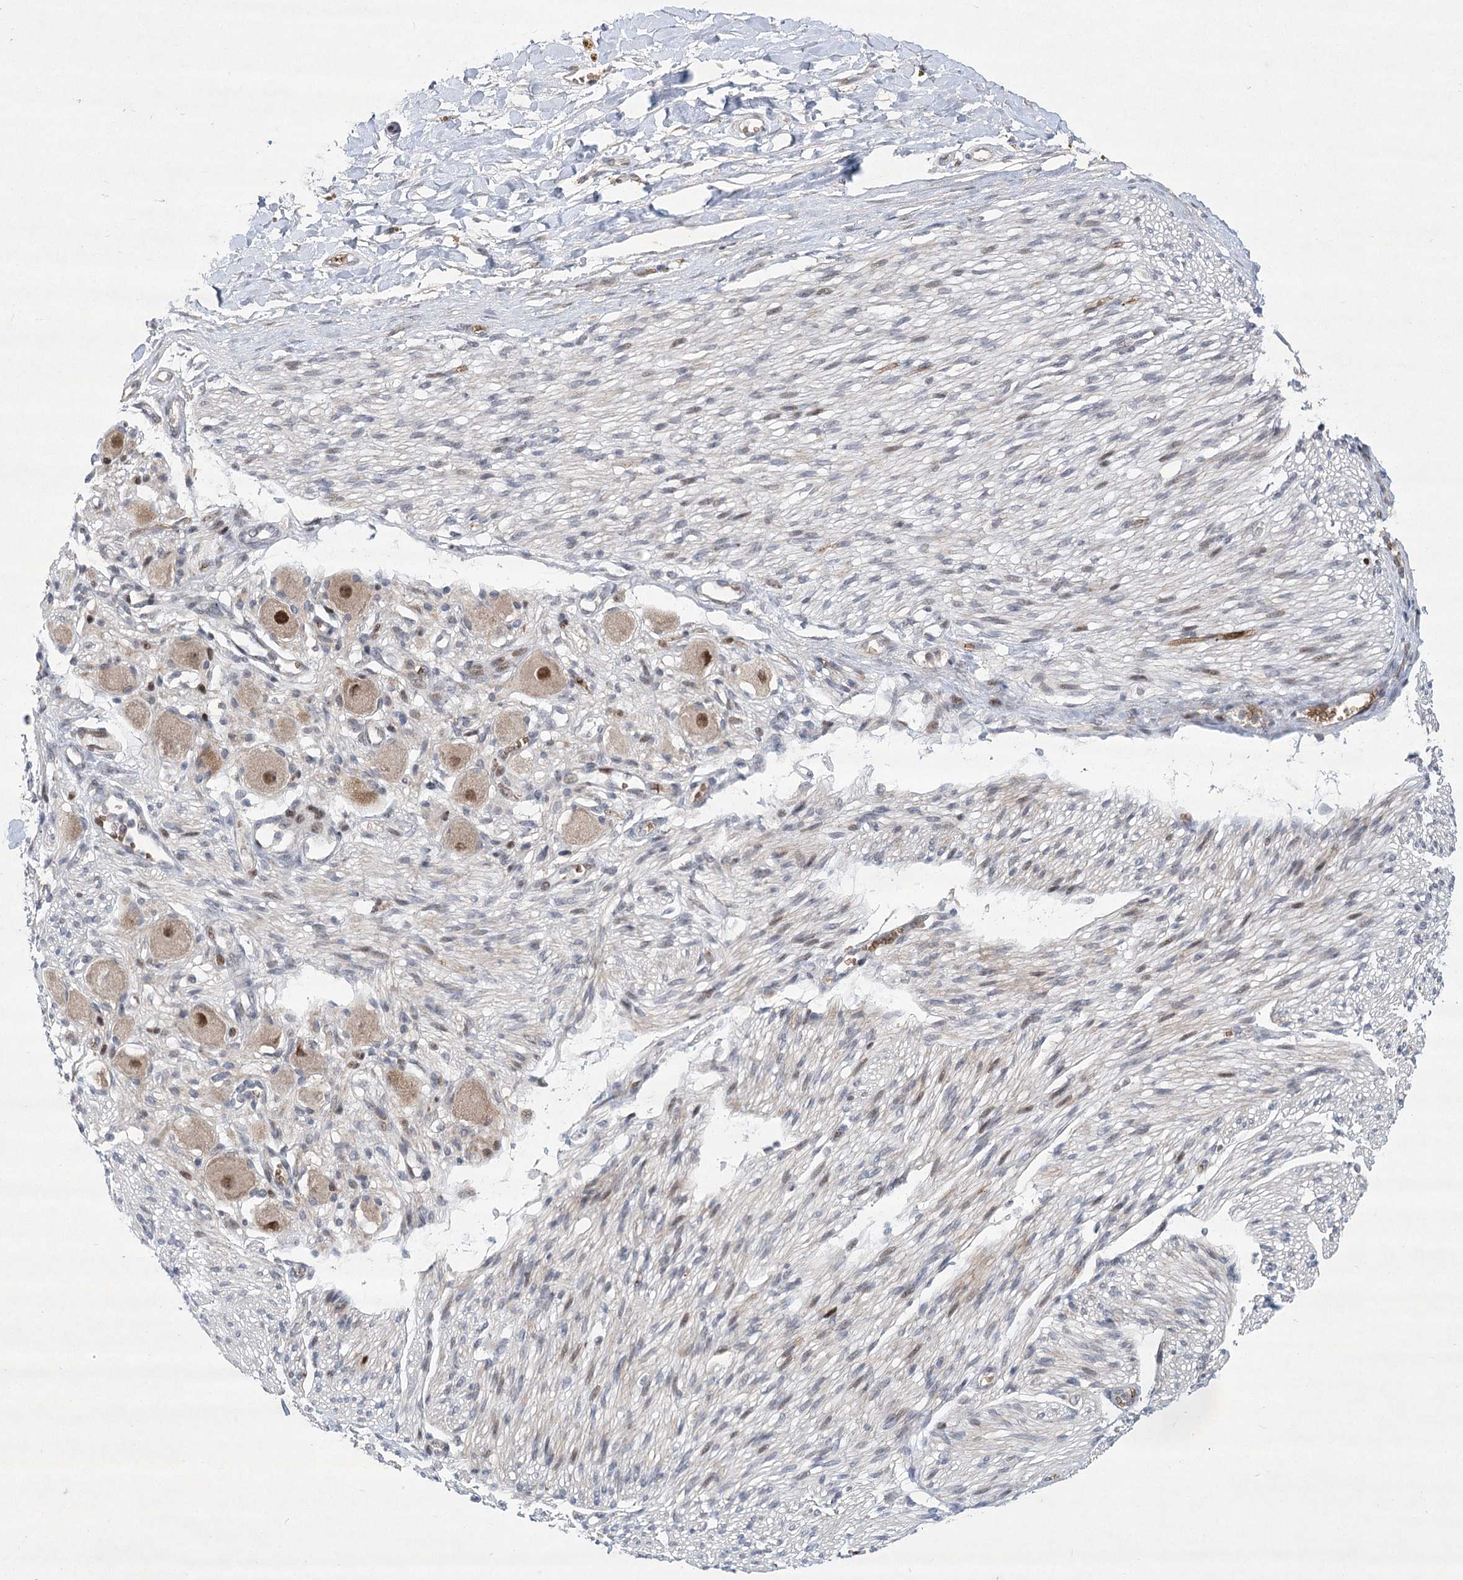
{"staining": {"intensity": "negative", "quantity": "none", "location": "none"}, "tissue": "adipose tissue", "cell_type": "Adipocytes", "image_type": "normal", "snomed": [{"axis": "morphology", "description": "Normal tissue, NOS"}, {"axis": "topography", "description": "Kidney"}, {"axis": "topography", "description": "Peripheral nerve tissue"}], "caption": "Immunohistochemistry (IHC) image of benign adipose tissue: adipose tissue stained with DAB shows no significant protein expression in adipocytes. (Brightfield microscopy of DAB (3,3'-diaminobenzidine) immunohistochemistry at high magnification).", "gene": "NSMCE4A", "patient": {"sex": "male", "age": 7}}